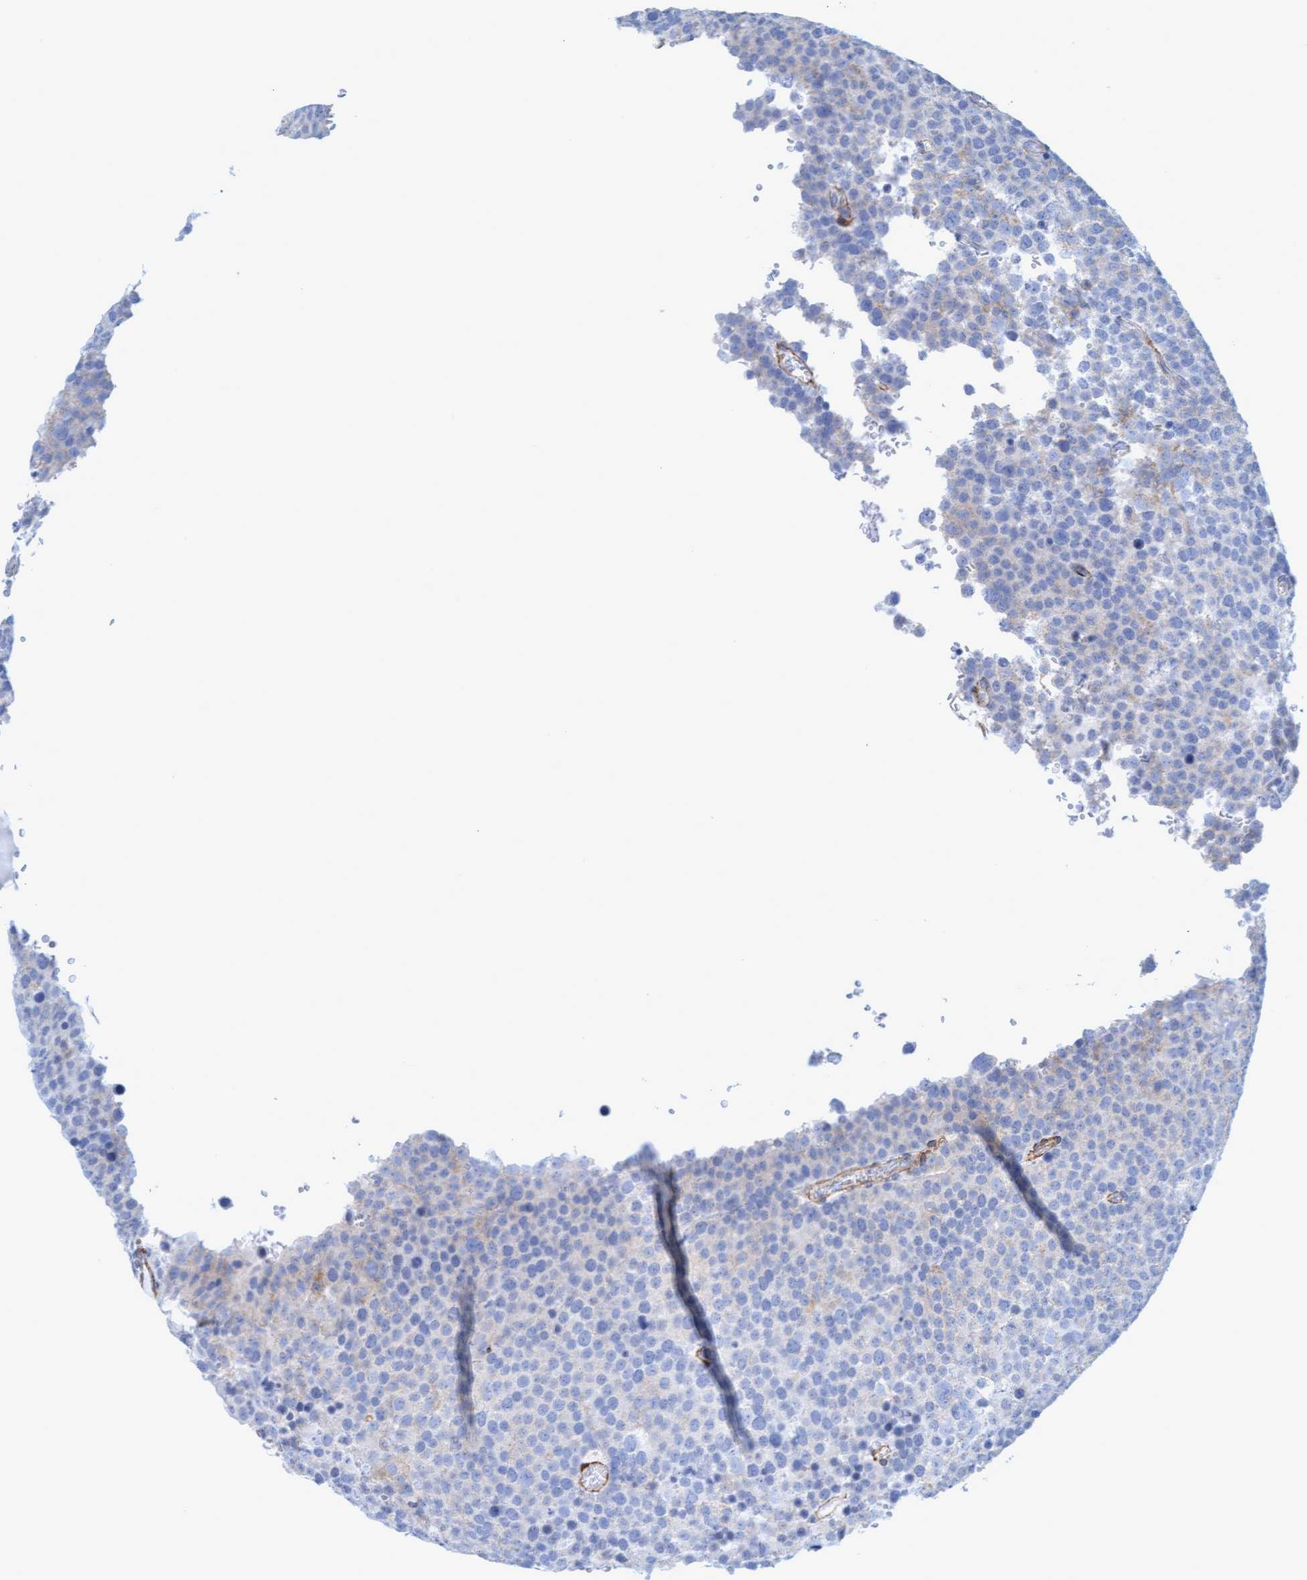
{"staining": {"intensity": "negative", "quantity": "none", "location": "none"}, "tissue": "testis cancer", "cell_type": "Tumor cells", "image_type": "cancer", "snomed": [{"axis": "morphology", "description": "Seminoma, NOS"}, {"axis": "topography", "description": "Testis"}], "caption": "Immunohistochemistry (IHC) of human seminoma (testis) reveals no staining in tumor cells.", "gene": "MTFR1", "patient": {"sex": "male", "age": 71}}